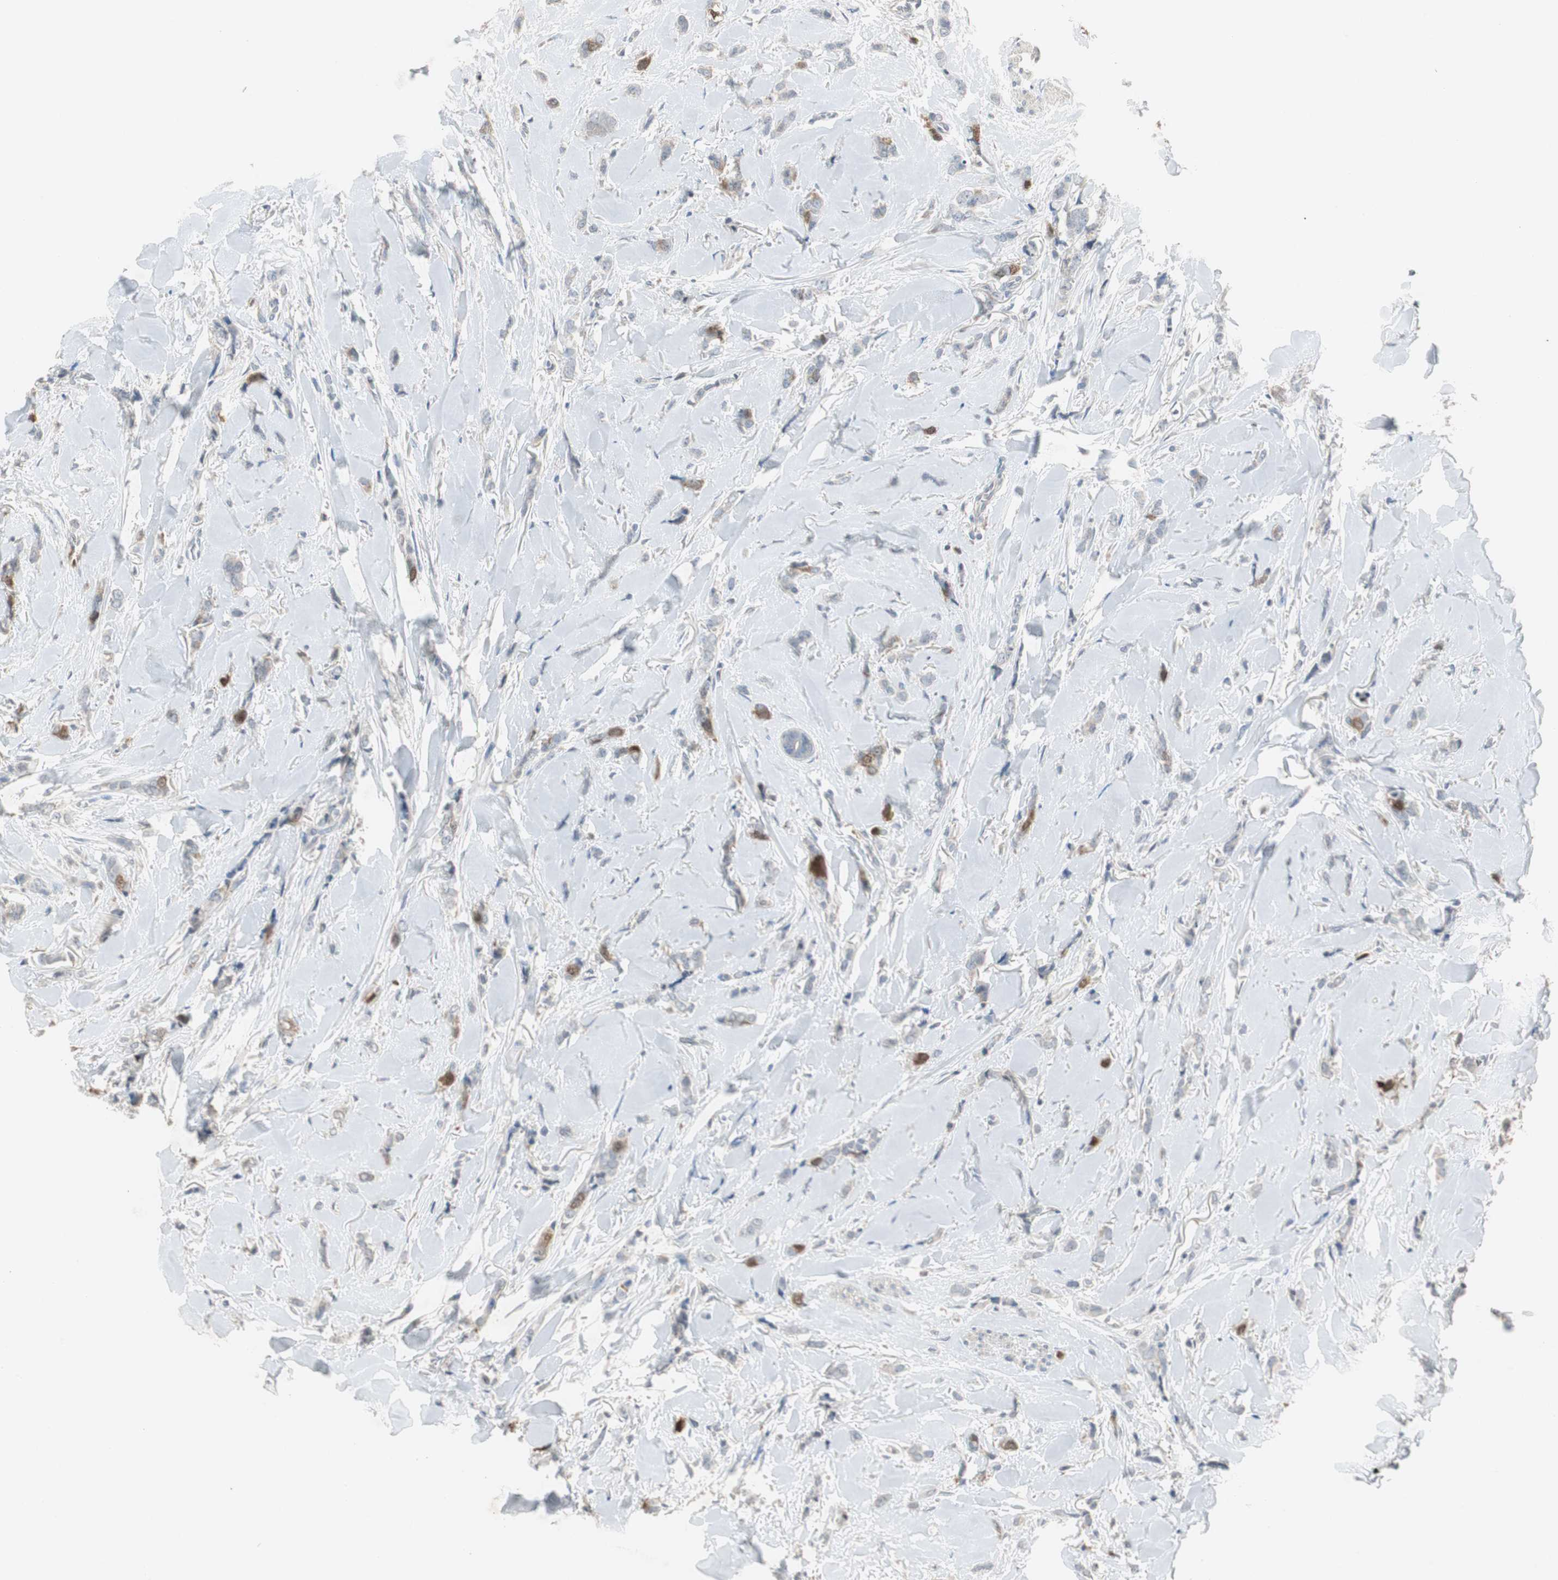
{"staining": {"intensity": "weak", "quantity": "<25%", "location": "cytoplasmic/membranous"}, "tissue": "breast cancer", "cell_type": "Tumor cells", "image_type": "cancer", "snomed": [{"axis": "morphology", "description": "Lobular carcinoma"}, {"axis": "topography", "description": "Skin"}, {"axis": "topography", "description": "Breast"}], "caption": "Immunohistochemistry (IHC) of human breast cancer exhibits no expression in tumor cells.", "gene": "TK1", "patient": {"sex": "female", "age": 46}}